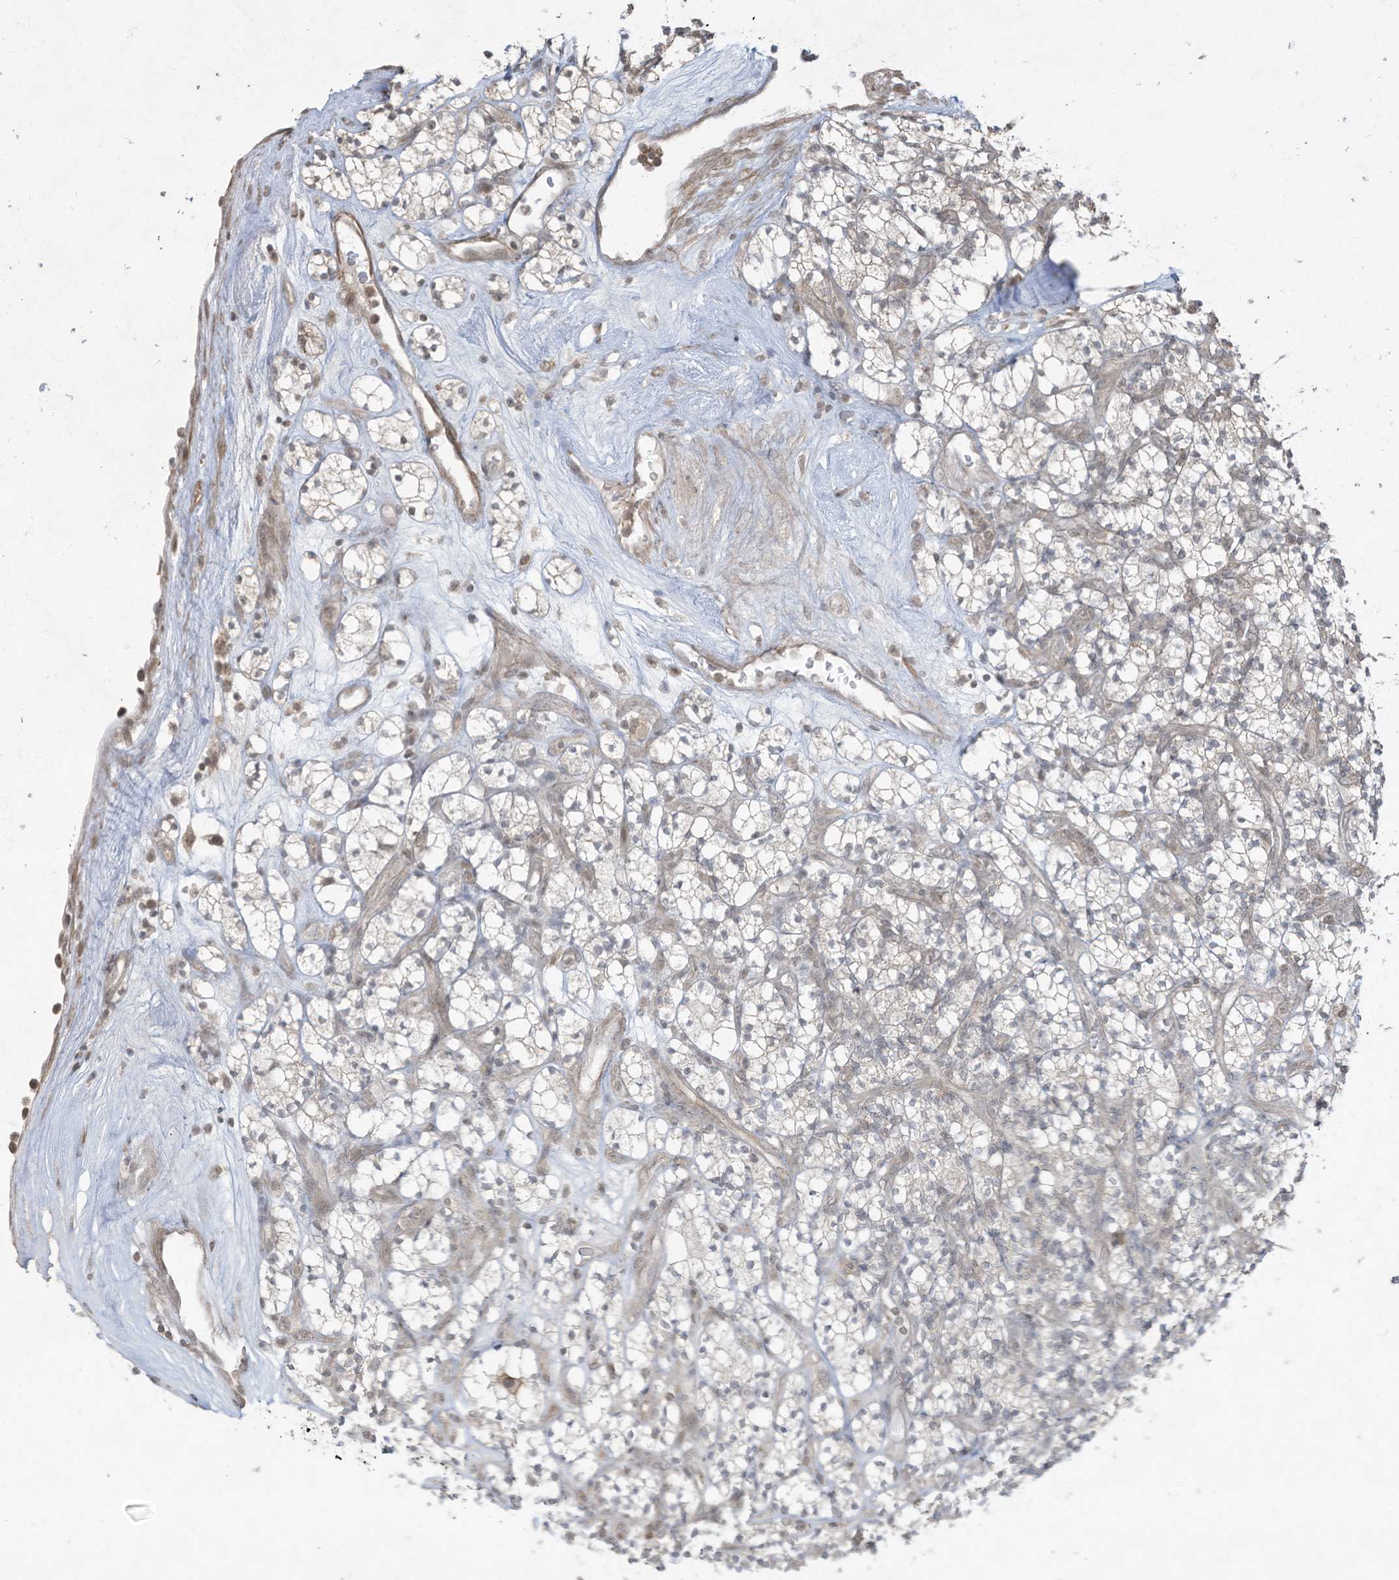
{"staining": {"intensity": "negative", "quantity": "none", "location": "none"}, "tissue": "renal cancer", "cell_type": "Tumor cells", "image_type": "cancer", "snomed": [{"axis": "morphology", "description": "Adenocarcinoma, NOS"}, {"axis": "topography", "description": "Kidney"}], "caption": "An IHC image of renal cancer is shown. There is no staining in tumor cells of renal cancer.", "gene": "ZNF263", "patient": {"sex": "male", "age": 77}}